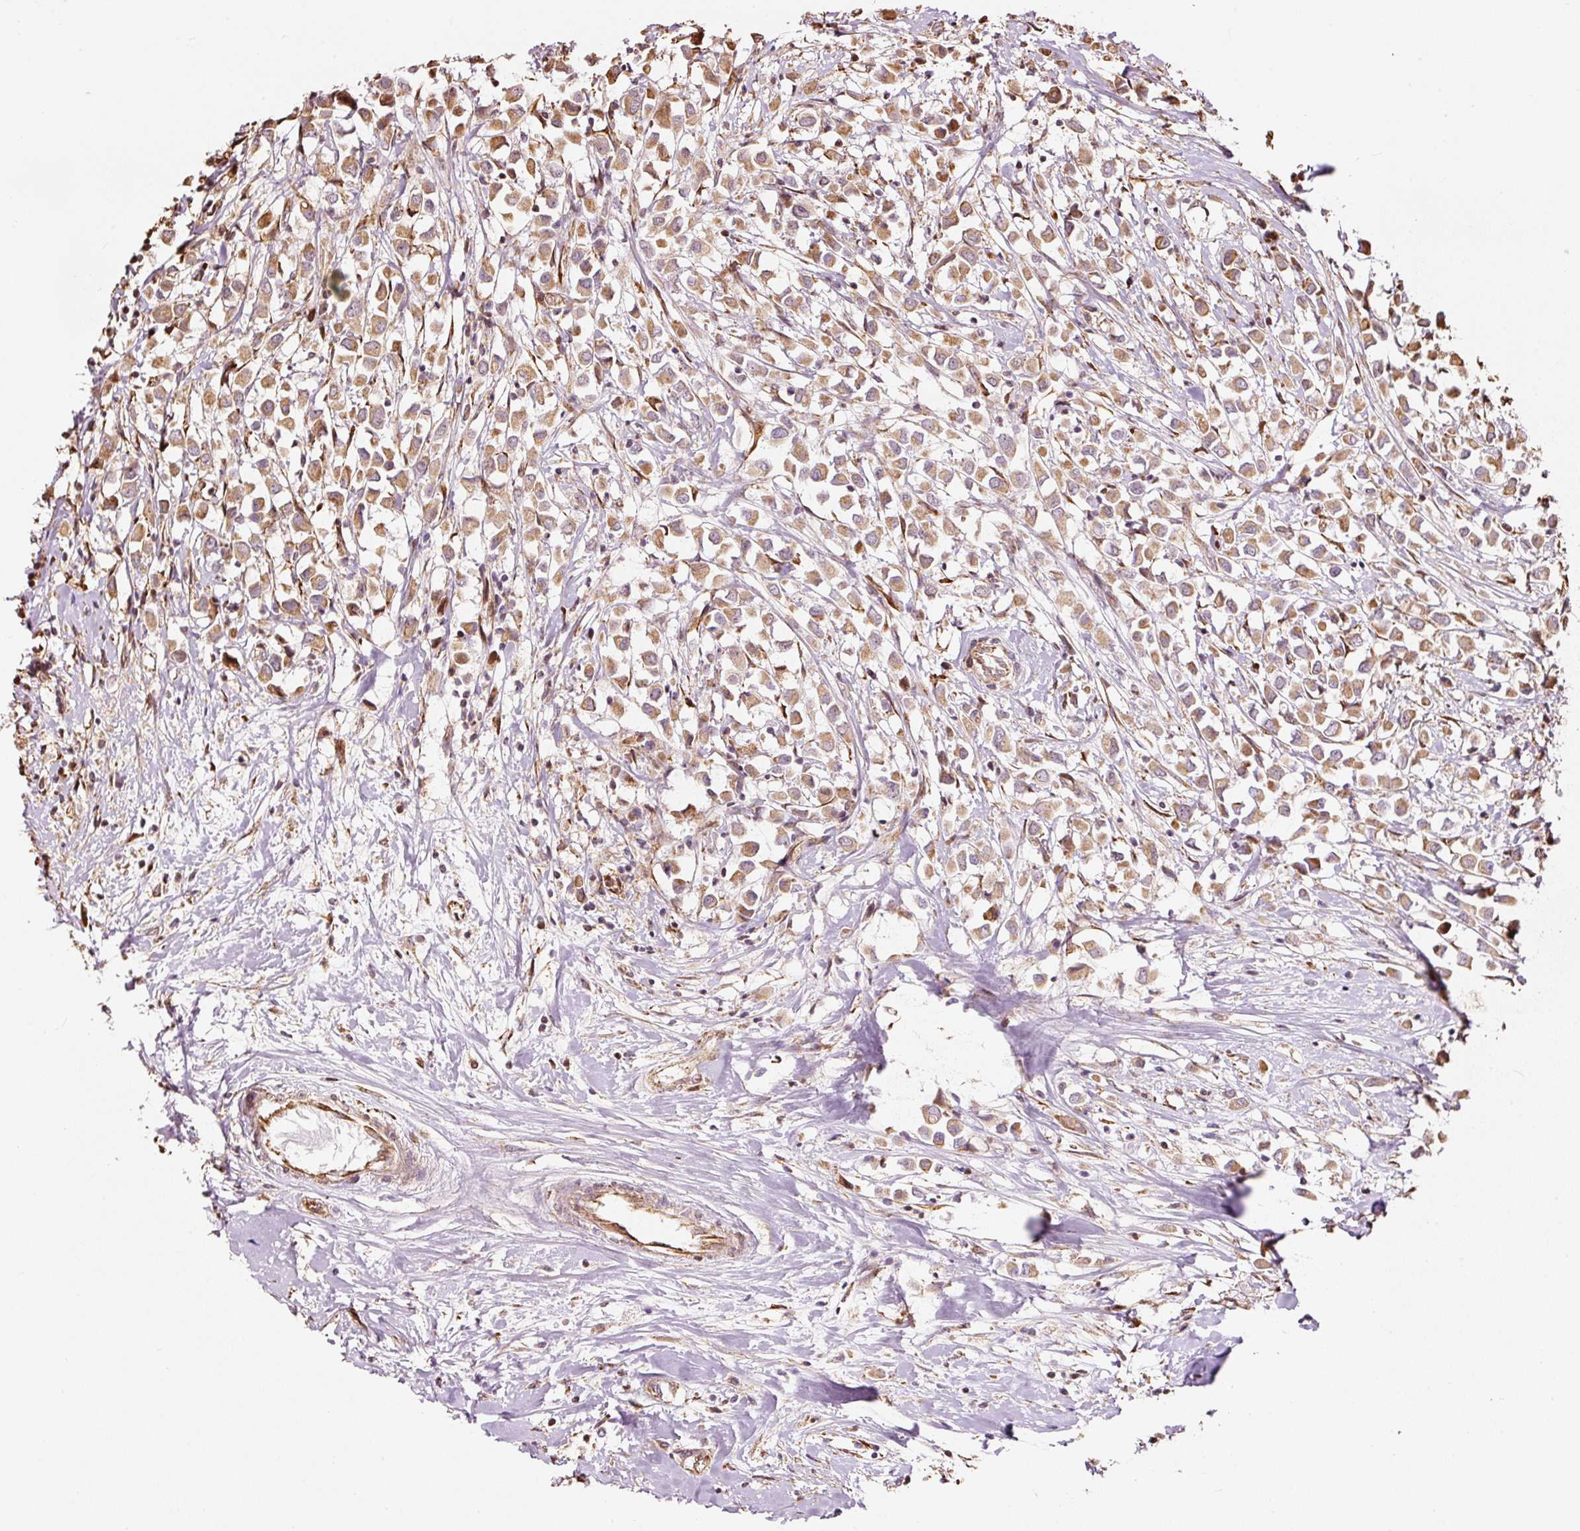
{"staining": {"intensity": "moderate", "quantity": ">75%", "location": "cytoplasmic/membranous"}, "tissue": "breast cancer", "cell_type": "Tumor cells", "image_type": "cancer", "snomed": [{"axis": "morphology", "description": "Duct carcinoma"}, {"axis": "topography", "description": "Breast"}], "caption": "DAB immunohistochemical staining of human breast cancer shows moderate cytoplasmic/membranous protein expression in approximately >75% of tumor cells.", "gene": "ETF1", "patient": {"sex": "female", "age": 61}}